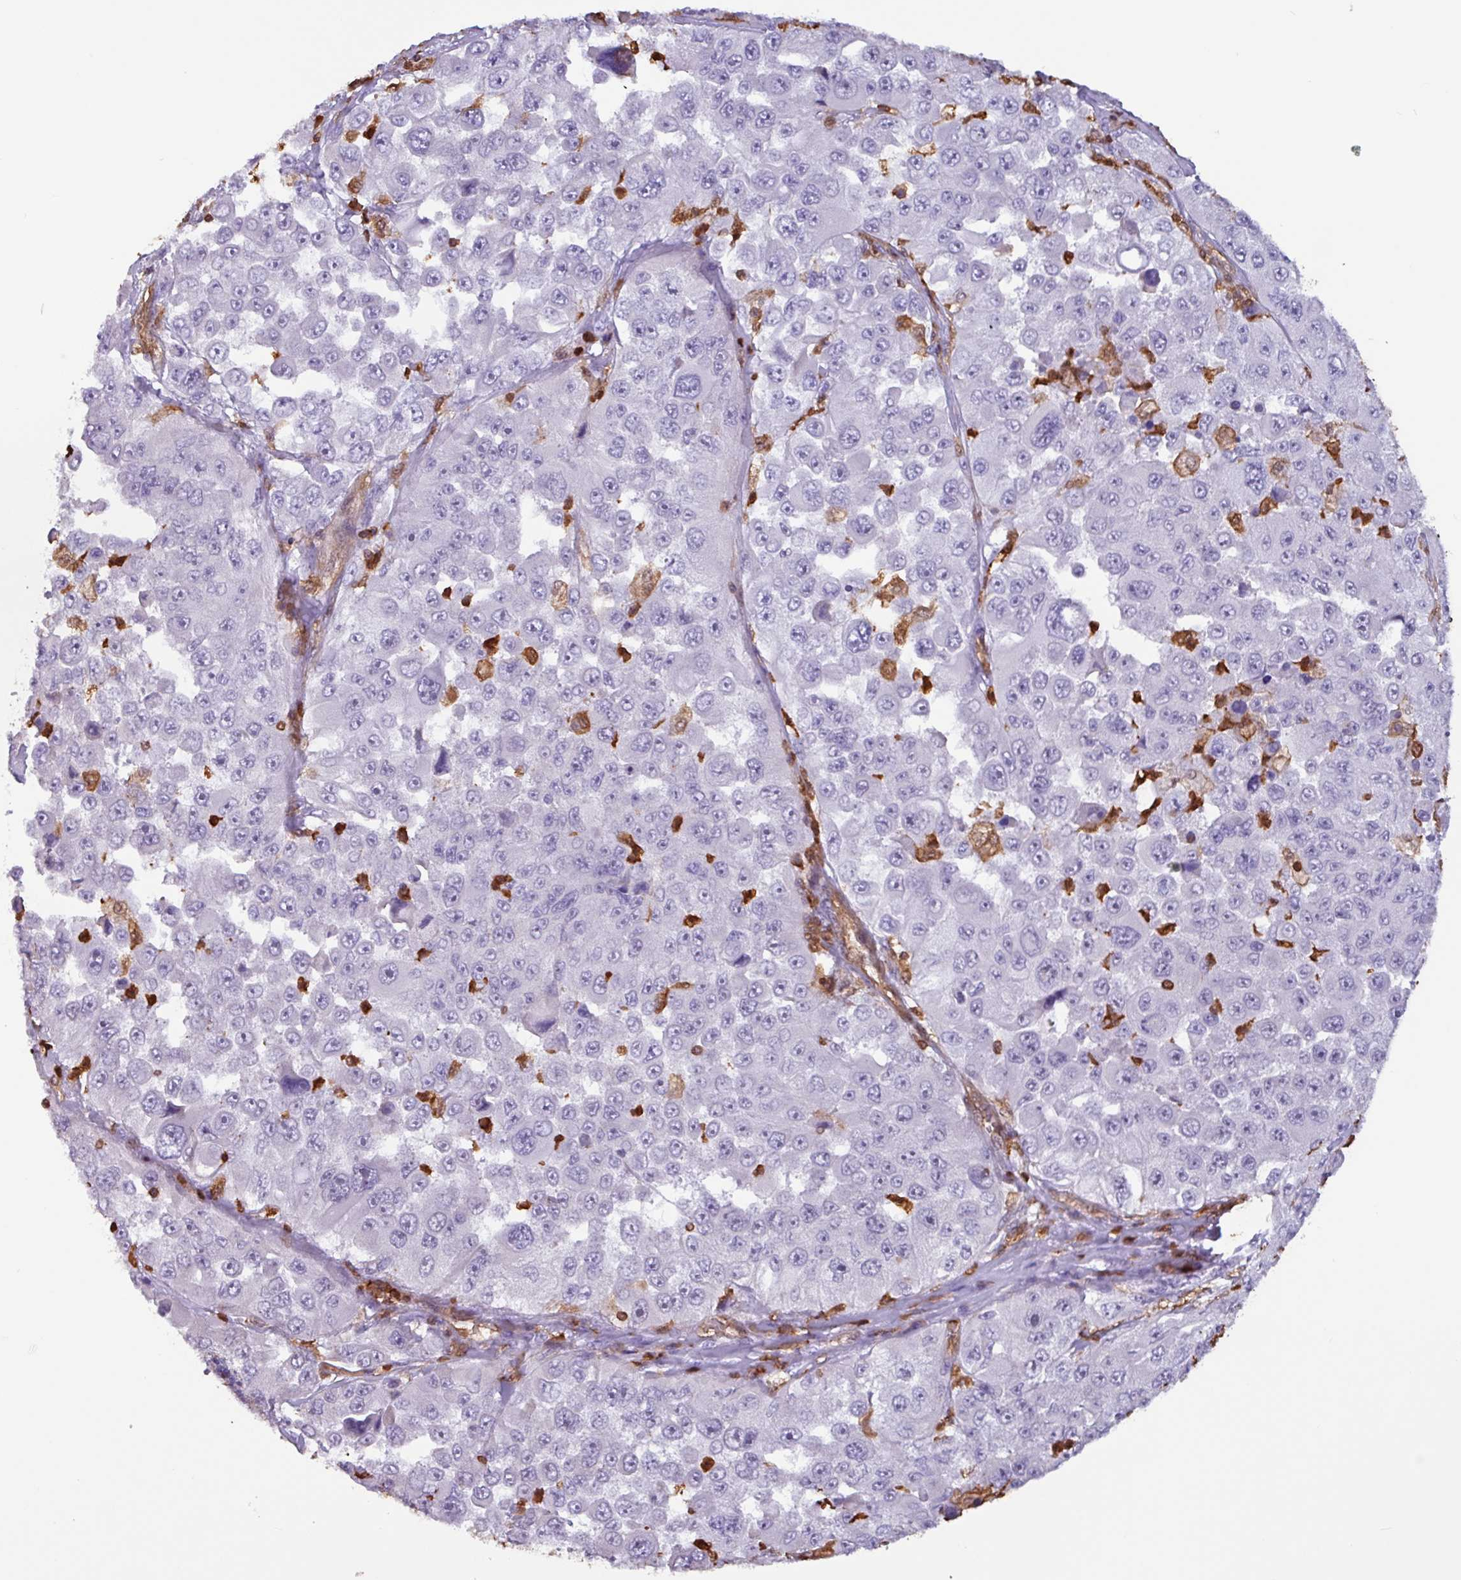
{"staining": {"intensity": "negative", "quantity": "none", "location": "none"}, "tissue": "melanoma", "cell_type": "Tumor cells", "image_type": "cancer", "snomed": [{"axis": "morphology", "description": "Malignant melanoma, Metastatic site"}, {"axis": "topography", "description": "Lymph node"}], "caption": "Immunohistochemistry of malignant melanoma (metastatic site) demonstrates no expression in tumor cells.", "gene": "ARHGDIB", "patient": {"sex": "male", "age": 62}}